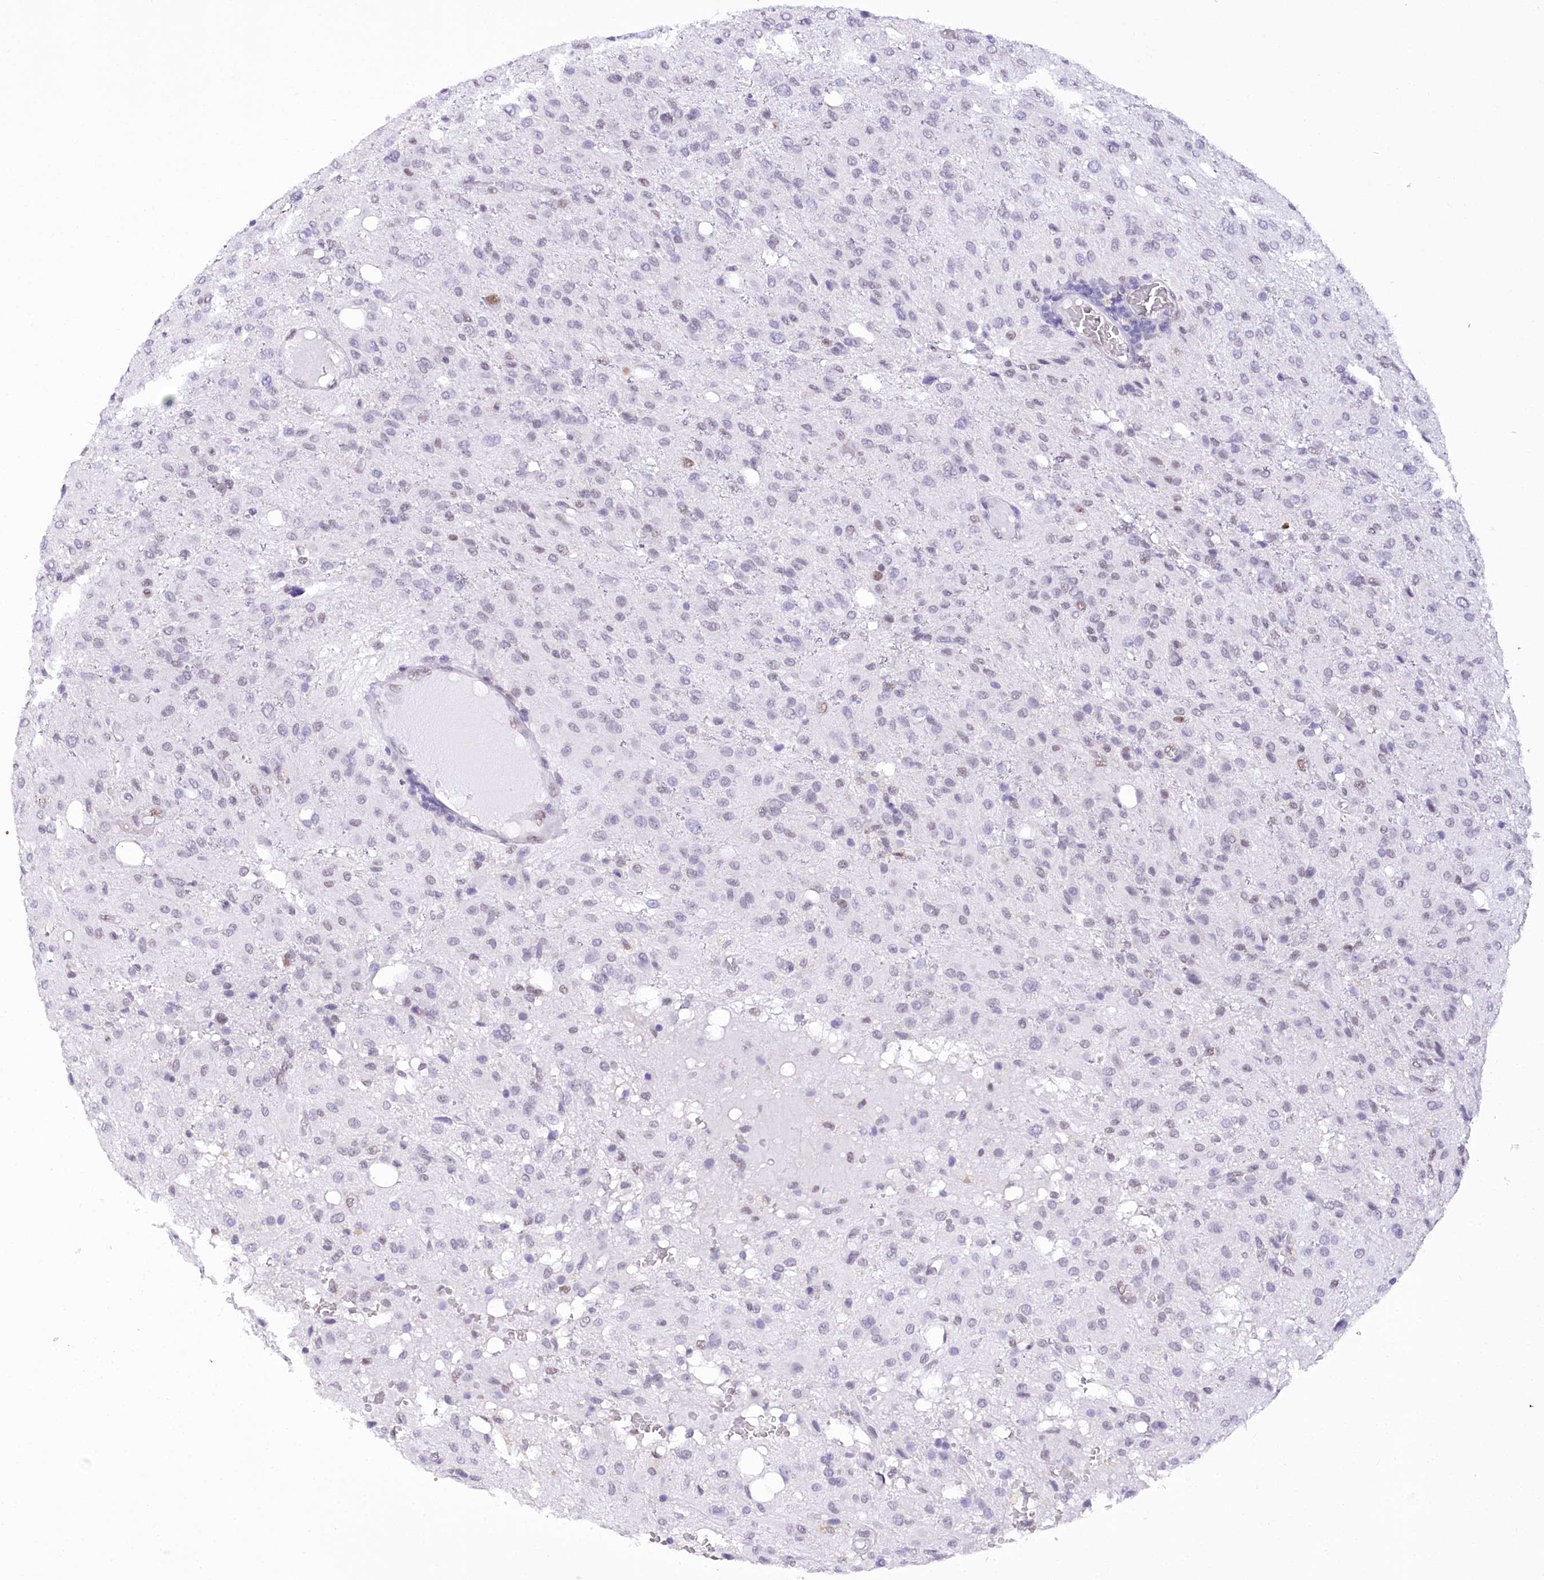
{"staining": {"intensity": "negative", "quantity": "none", "location": "none"}, "tissue": "glioma", "cell_type": "Tumor cells", "image_type": "cancer", "snomed": [{"axis": "morphology", "description": "Glioma, malignant, High grade"}, {"axis": "topography", "description": "Brain"}], "caption": "Immunohistochemical staining of glioma shows no significant expression in tumor cells.", "gene": "HNRNPA0", "patient": {"sex": "female", "age": 59}}